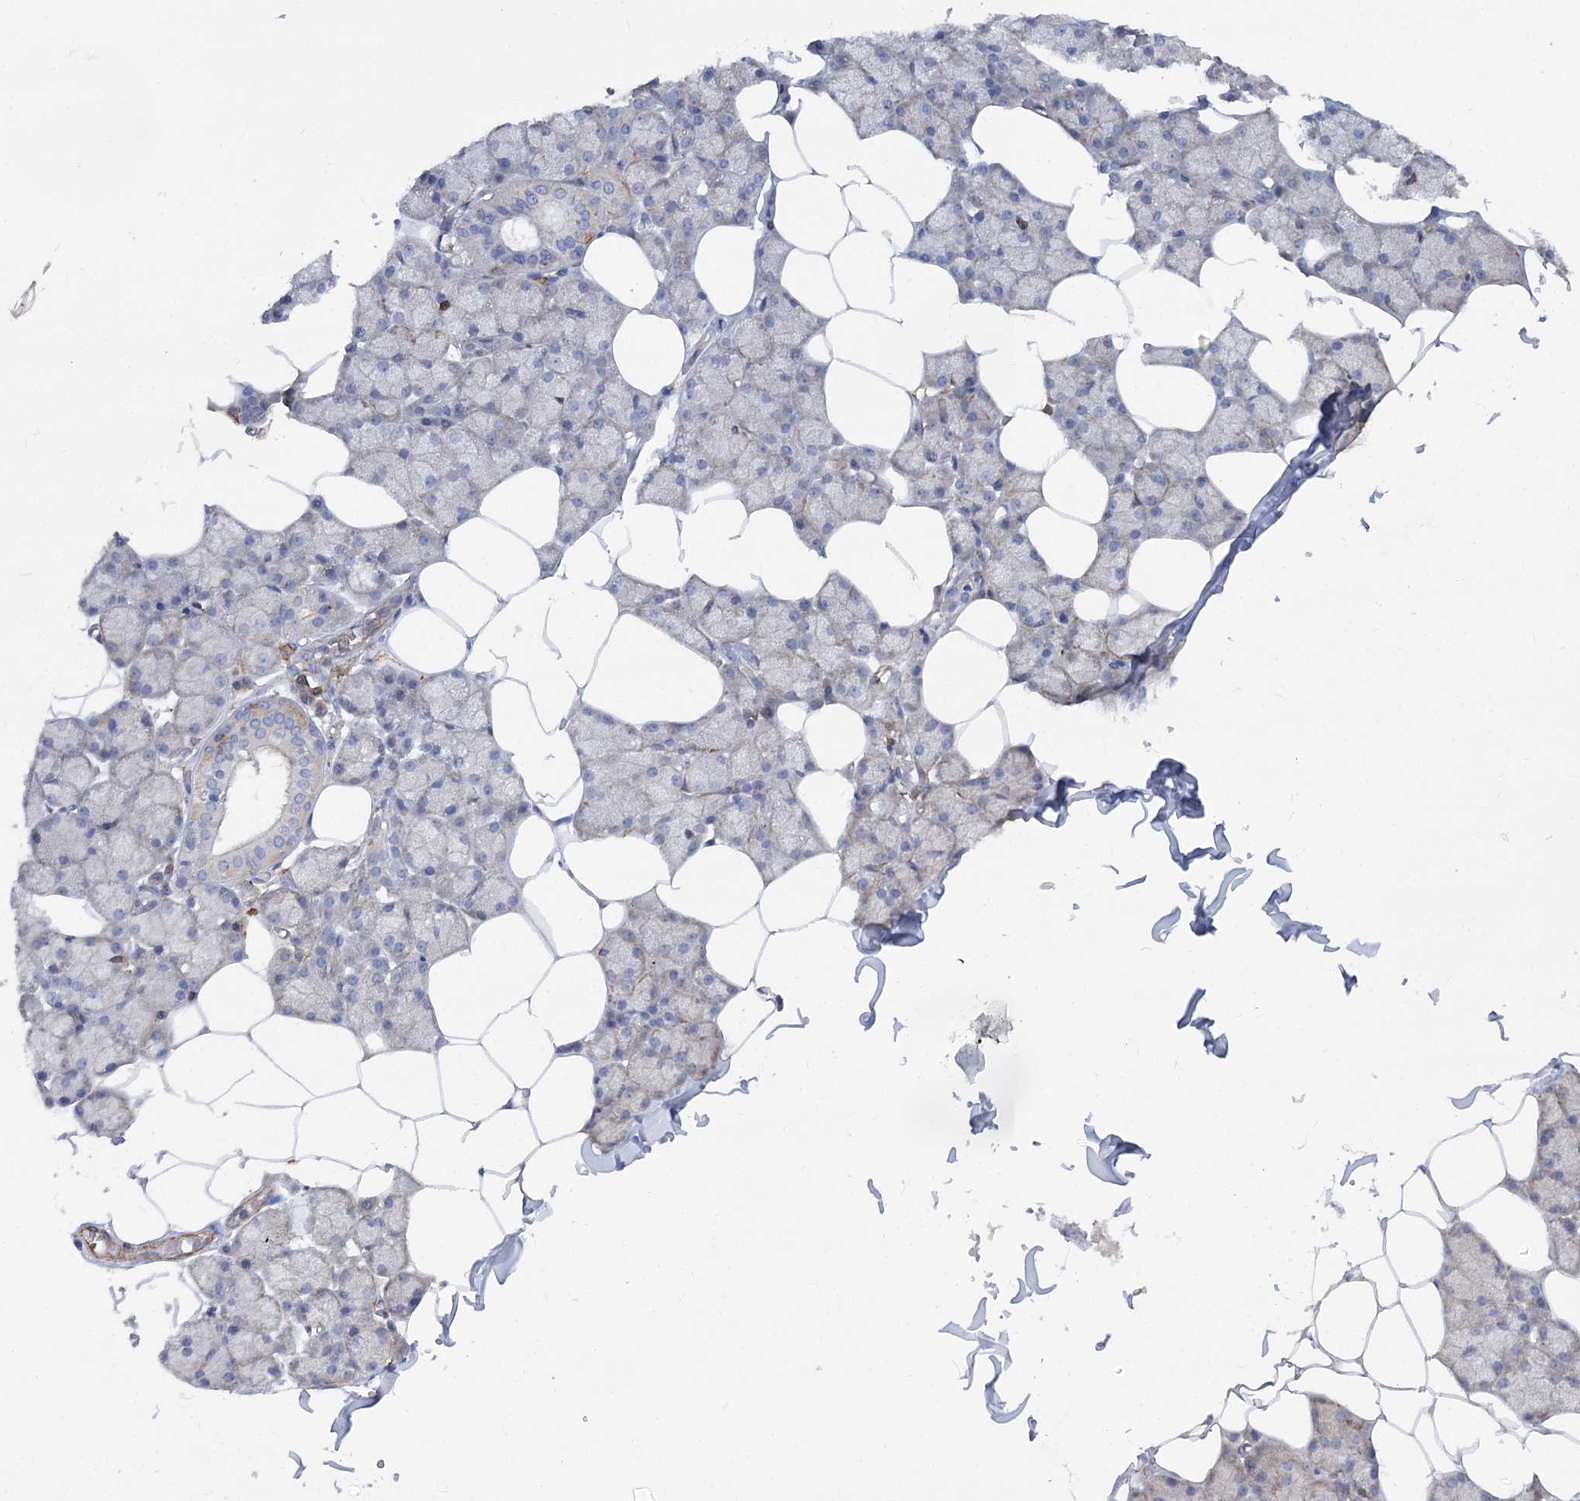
{"staining": {"intensity": "weak", "quantity": "<25%", "location": "cytoplasmic/membranous"}, "tissue": "salivary gland", "cell_type": "Glandular cells", "image_type": "normal", "snomed": [{"axis": "morphology", "description": "Normal tissue, NOS"}, {"axis": "topography", "description": "Salivary gland"}], "caption": "Human salivary gland stained for a protein using IHC exhibits no expression in glandular cells.", "gene": "LARP1B", "patient": {"sex": "male", "age": 62}}